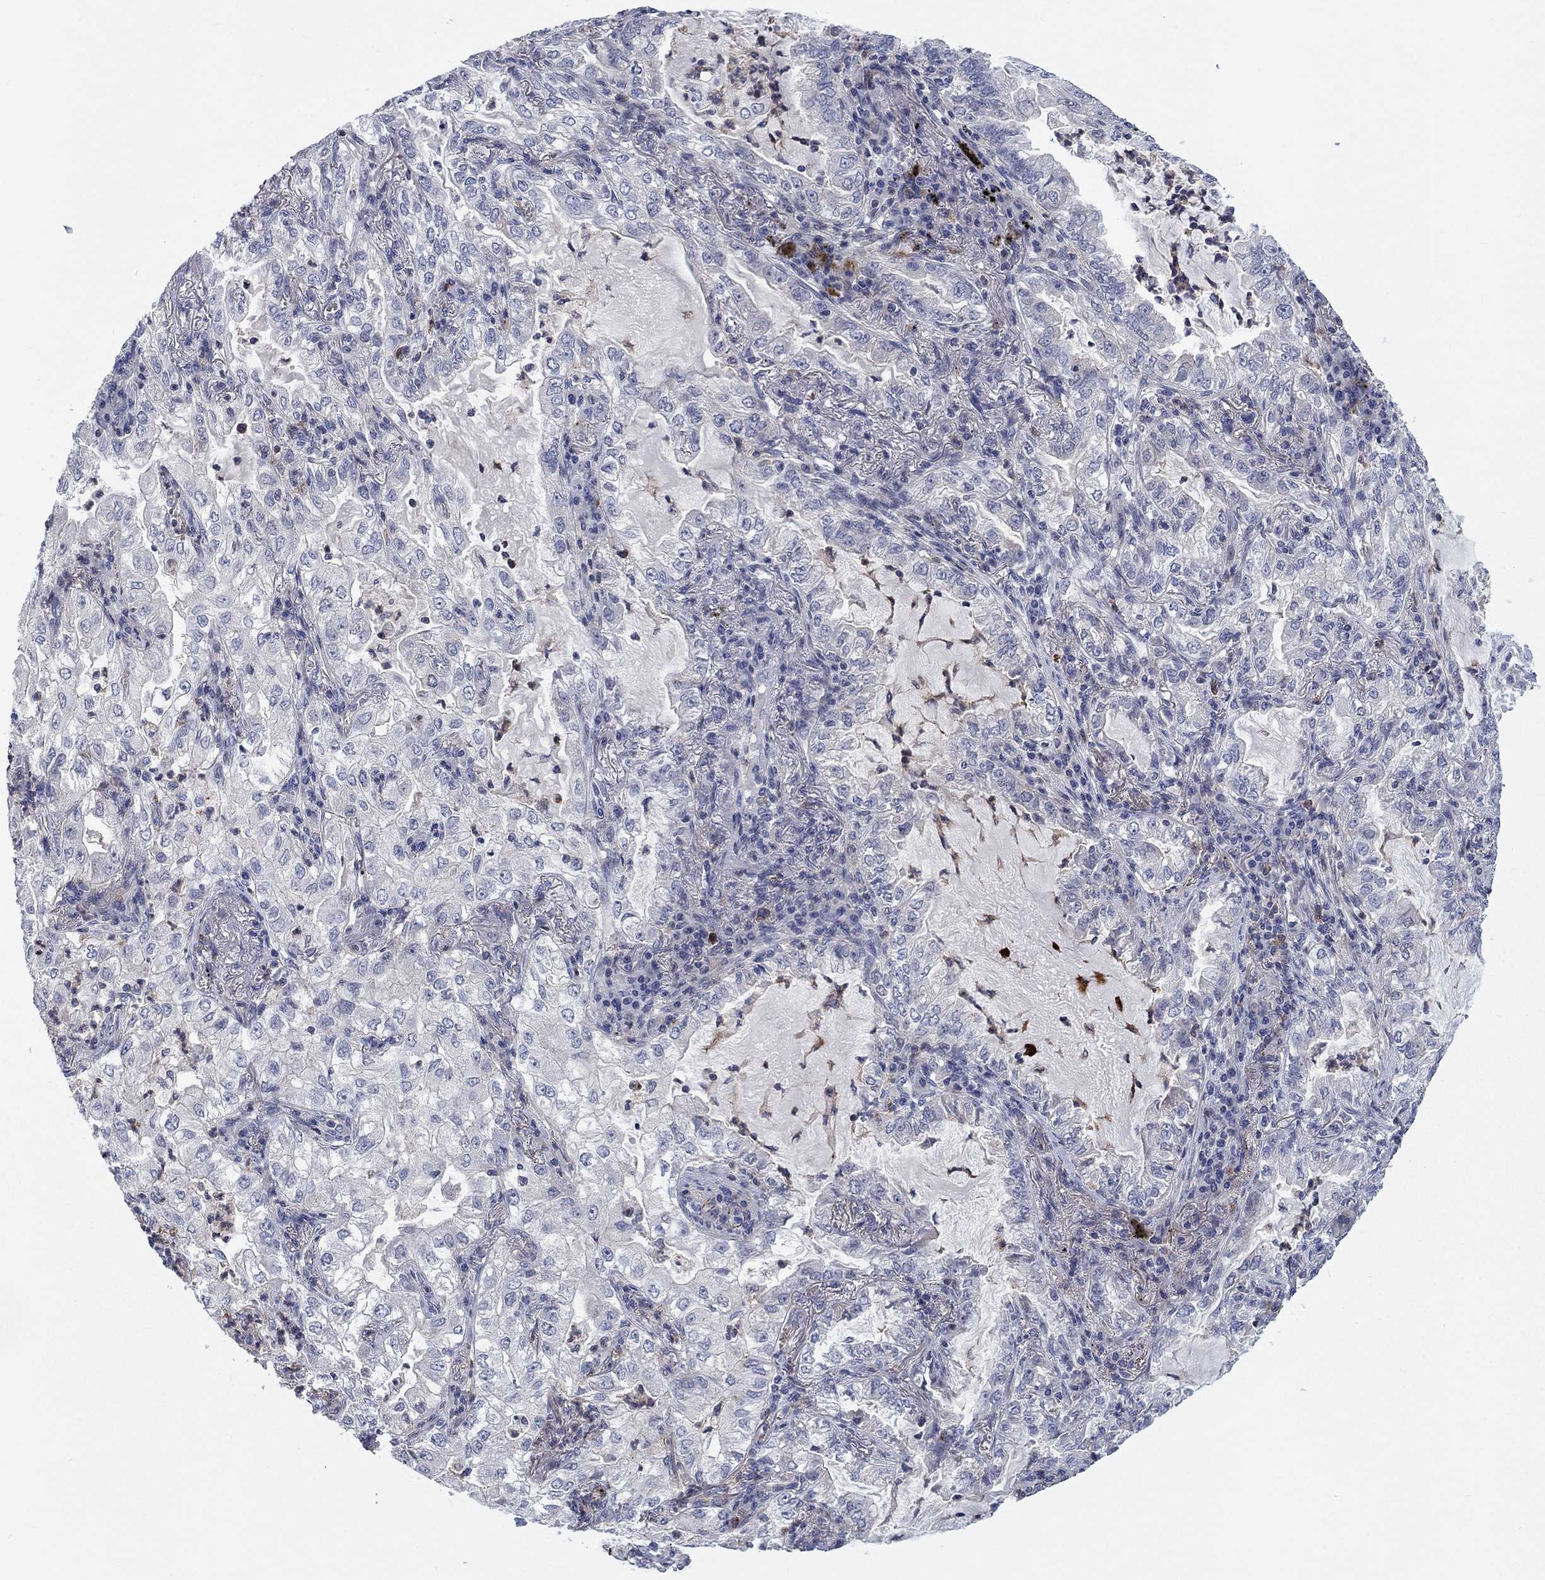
{"staining": {"intensity": "negative", "quantity": "none", "location": "none"}, "tissue": "lung cancer", "cell_type": "Tumor cells", "image_type": "cancer", "snomed": [{"axis": "morphology", "description": "Adenocarcinoma, NOS"}, {"axis": "topography", "description": "Lung"}], "caption": "Adenocarcinoma (lung) was stained to show a protein in brown. There is no significant staining in tumor cells. (DAB IHC with hematoxylin counter stain).", "gene": "KIF15", "patient": {"sex": "female", "age": 73}}